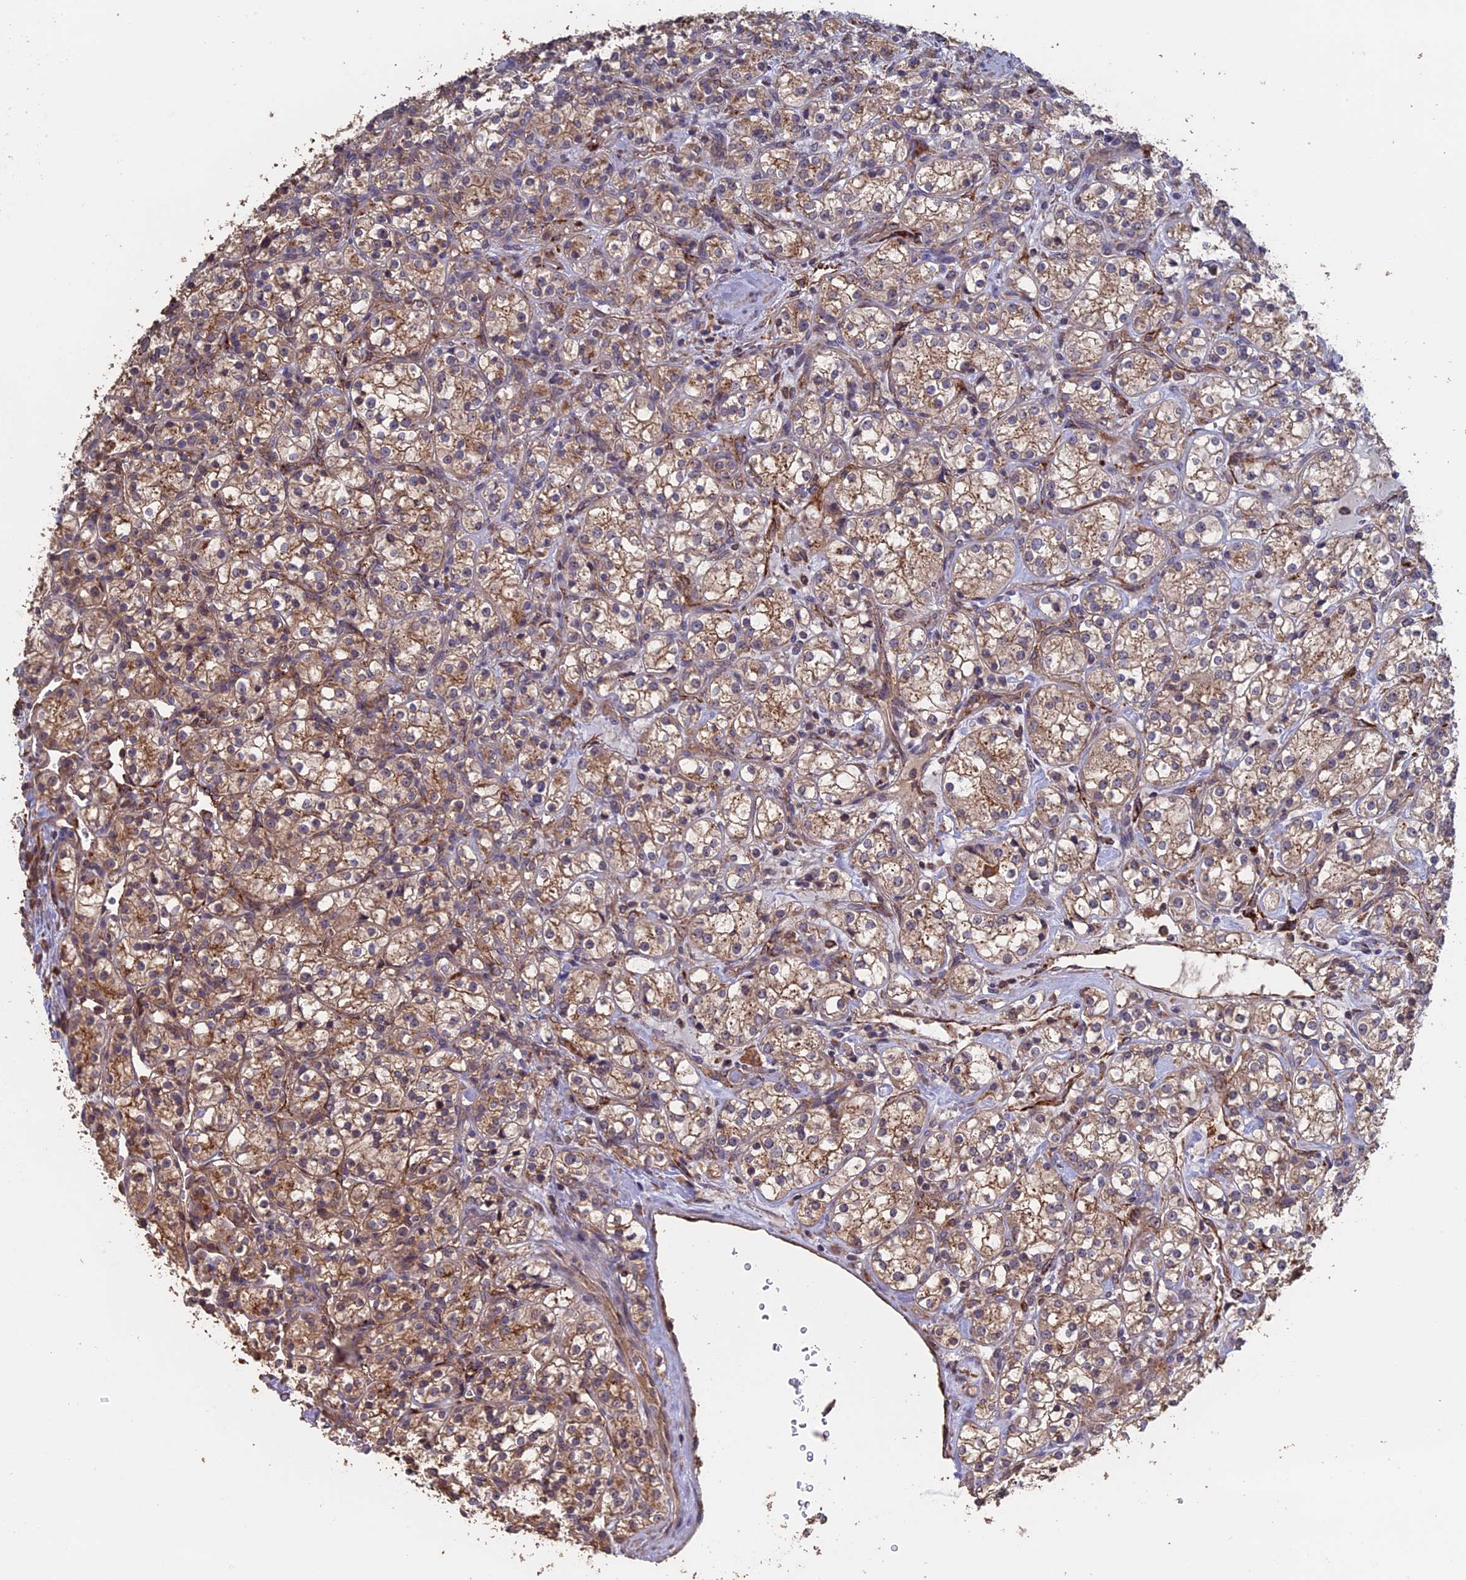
{"staining": {"intensity": "moderate", "quantity": ">75%", "location": "cytoplasmic/membranous"}, "tissue": "renal cancer", "cell_type": "Tumor cells", "image_type": "cancer", "snomed": [{"axis": "morphology", "description": "Adenocarcinoma, NOS"}, {"axis": "topography", "description": "Kidney"}], "caption": "Renal cancer (adenocarcinoma) stained with DAB immunohistochemistry (IHC) exhibits medium levels of moderate cytoplasmic/membranous staining in about >75% of tumor cells. (DAB (3,3'-diaminobenzidine) = brown stain, brightfield microscopy at high magnification).", "gene": "PIGQ", "patient": {"sex": "male", "age": 77}}